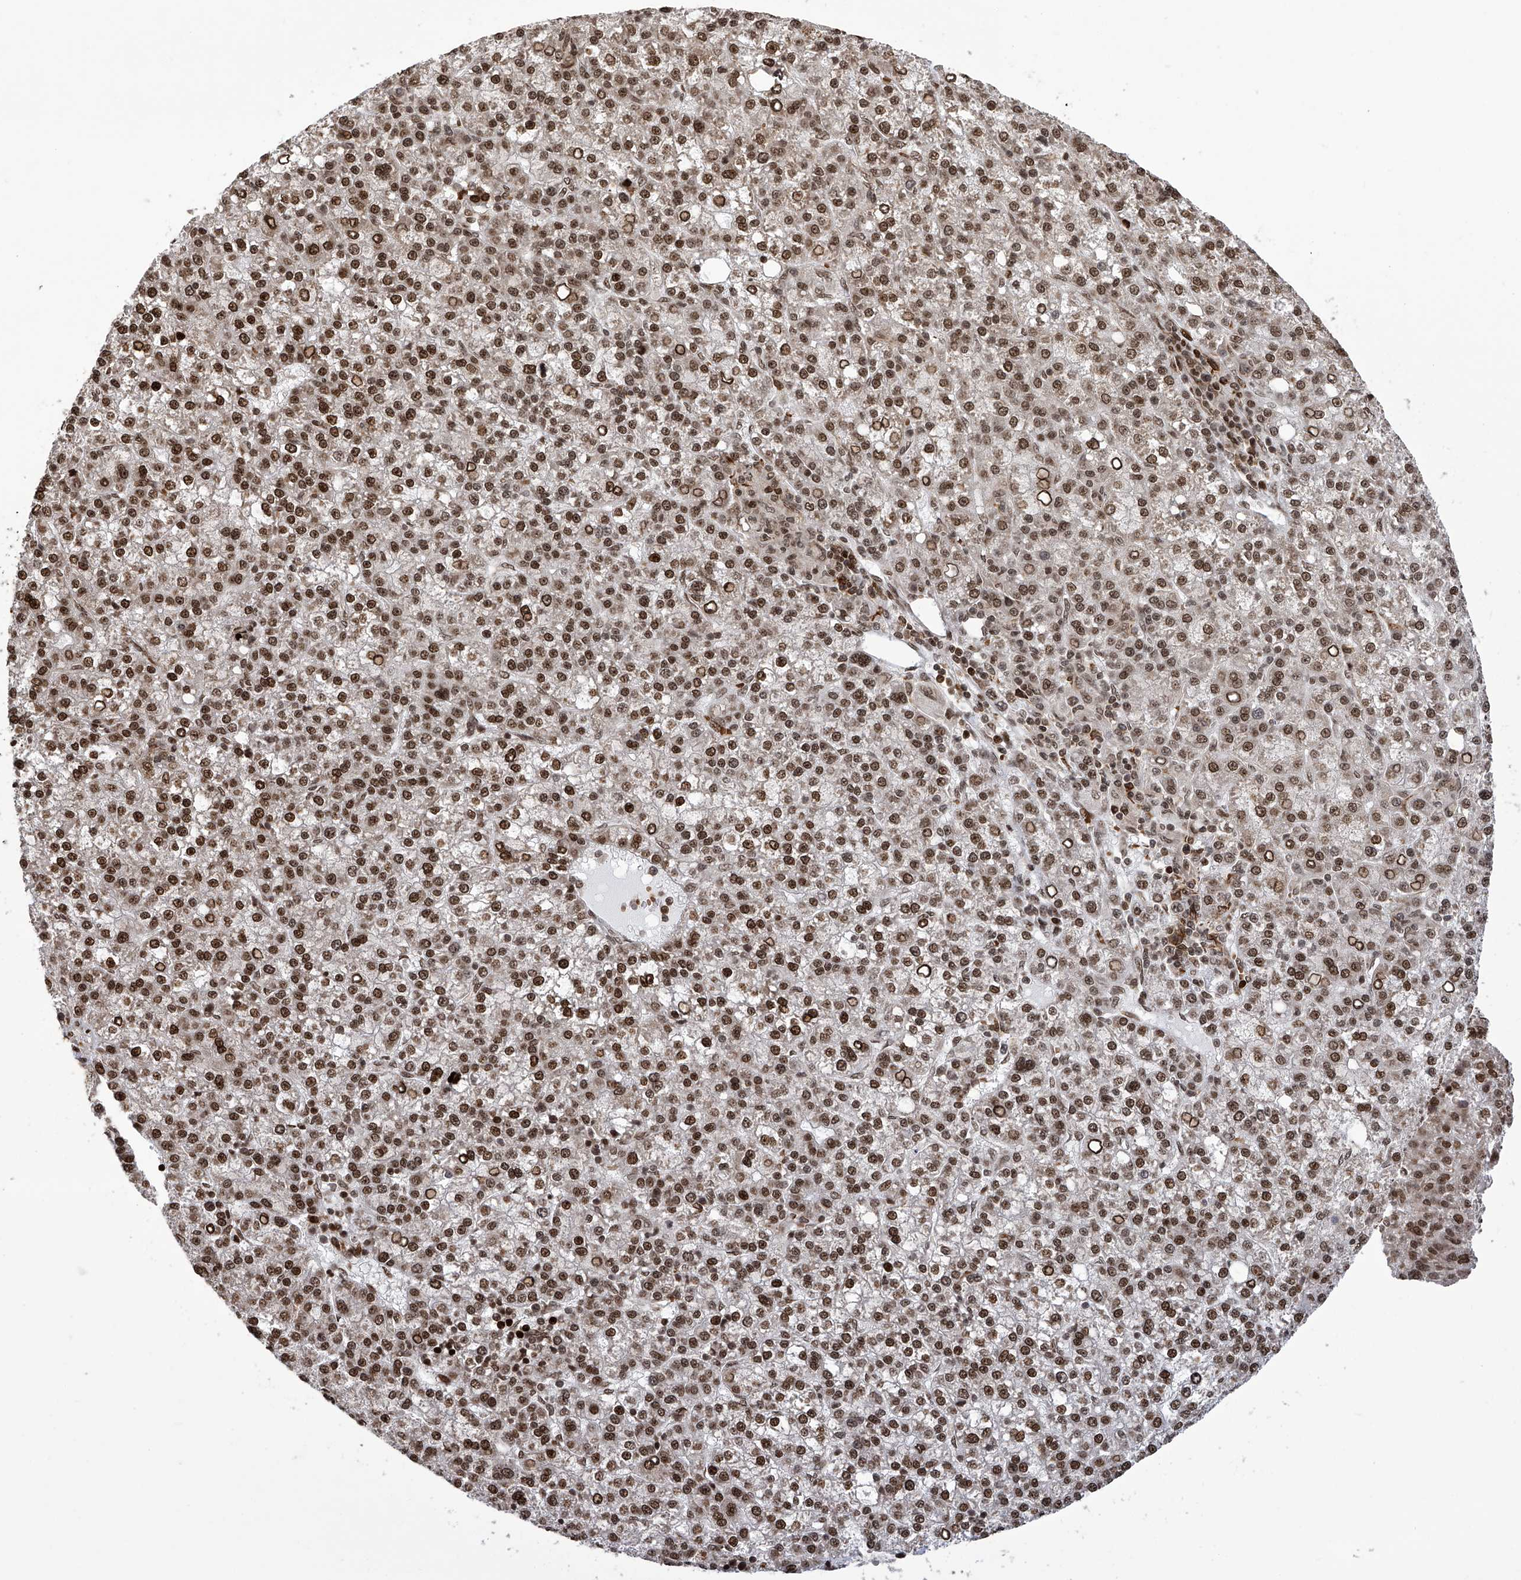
{"staining": {"intensity": "moderate", "quantity": ">75%", "location": "nuclear"}, "tissue": "liver cancer", "cell_type": "Tumor cells", "image_type": "cancer", "snomed": [{"axis": "morphology", "description": "Carcinoma, Hepatocellular, NOS"}, {"axis": "topography", "description": "Liver"}], "caption": "Protein staining of liver cancer (hepatocellular carcinoma) tissue reveals moderate nuclear positivity in about >75% of tumor cells. The staining was performed using DAB (3,3'-diaminobenzidine), with brown indicating positive protein expression. Nuclei are stained blue with hematoxylin.", "gene": "PAK1IP1", "patient": {"sex": "female", "age": 58}}